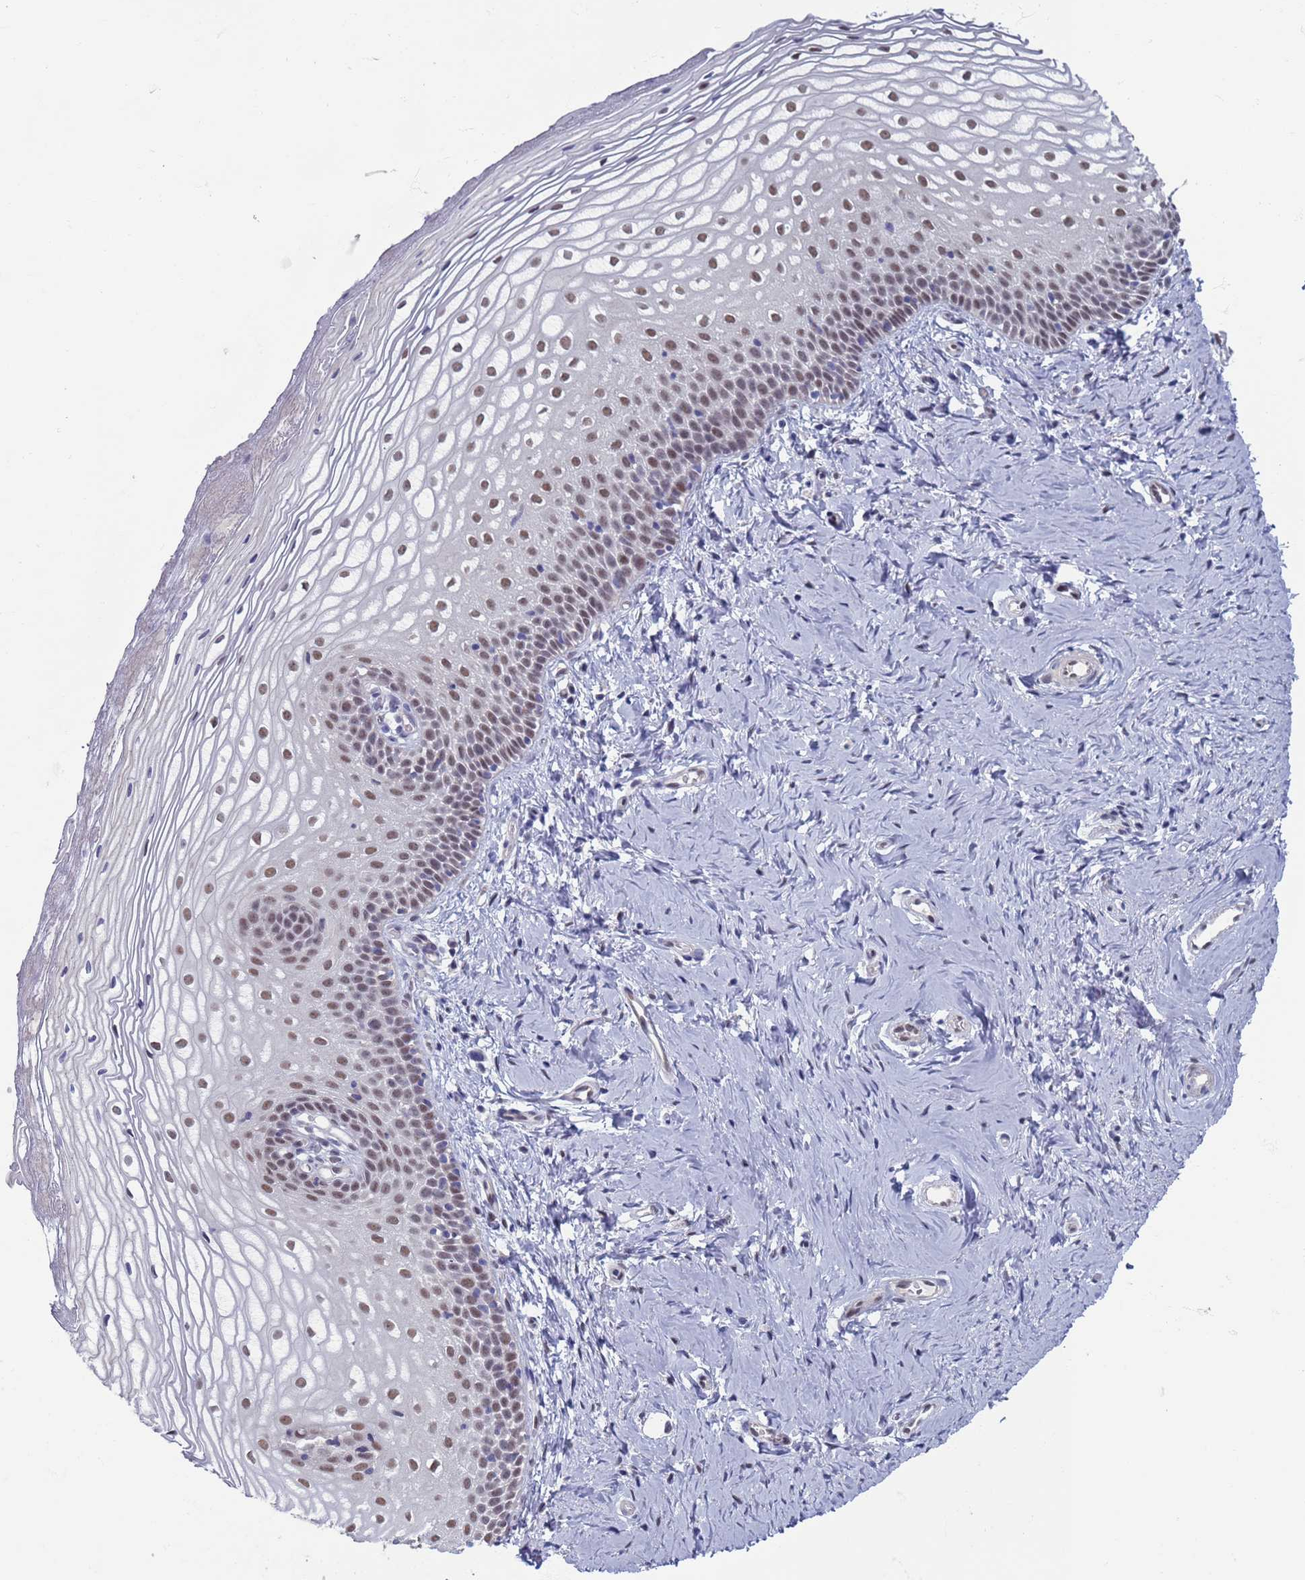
{"staining": {"intensity": "moderate", "quantity": ">75%", "location": "nuclear"}, "tissue": "vagina", "cell_type": "Squamous epithelial cells", "image_type": "normal", "snomed": [{"axis": "morphology", "description": "Normal tissue, NOS"}, {"axis": "topography", "description": "Vagina"}], "caption": "Normal vagina was stained to show a protein in brown. There is medium levels of moderate nuclear staining in about >75% of squamous epithelial cells. (brown staining indicates protein expression, while blue staining denotes nuclei).", "gene": "SAE1", "patient": {"sex": "female", "age": 56}}